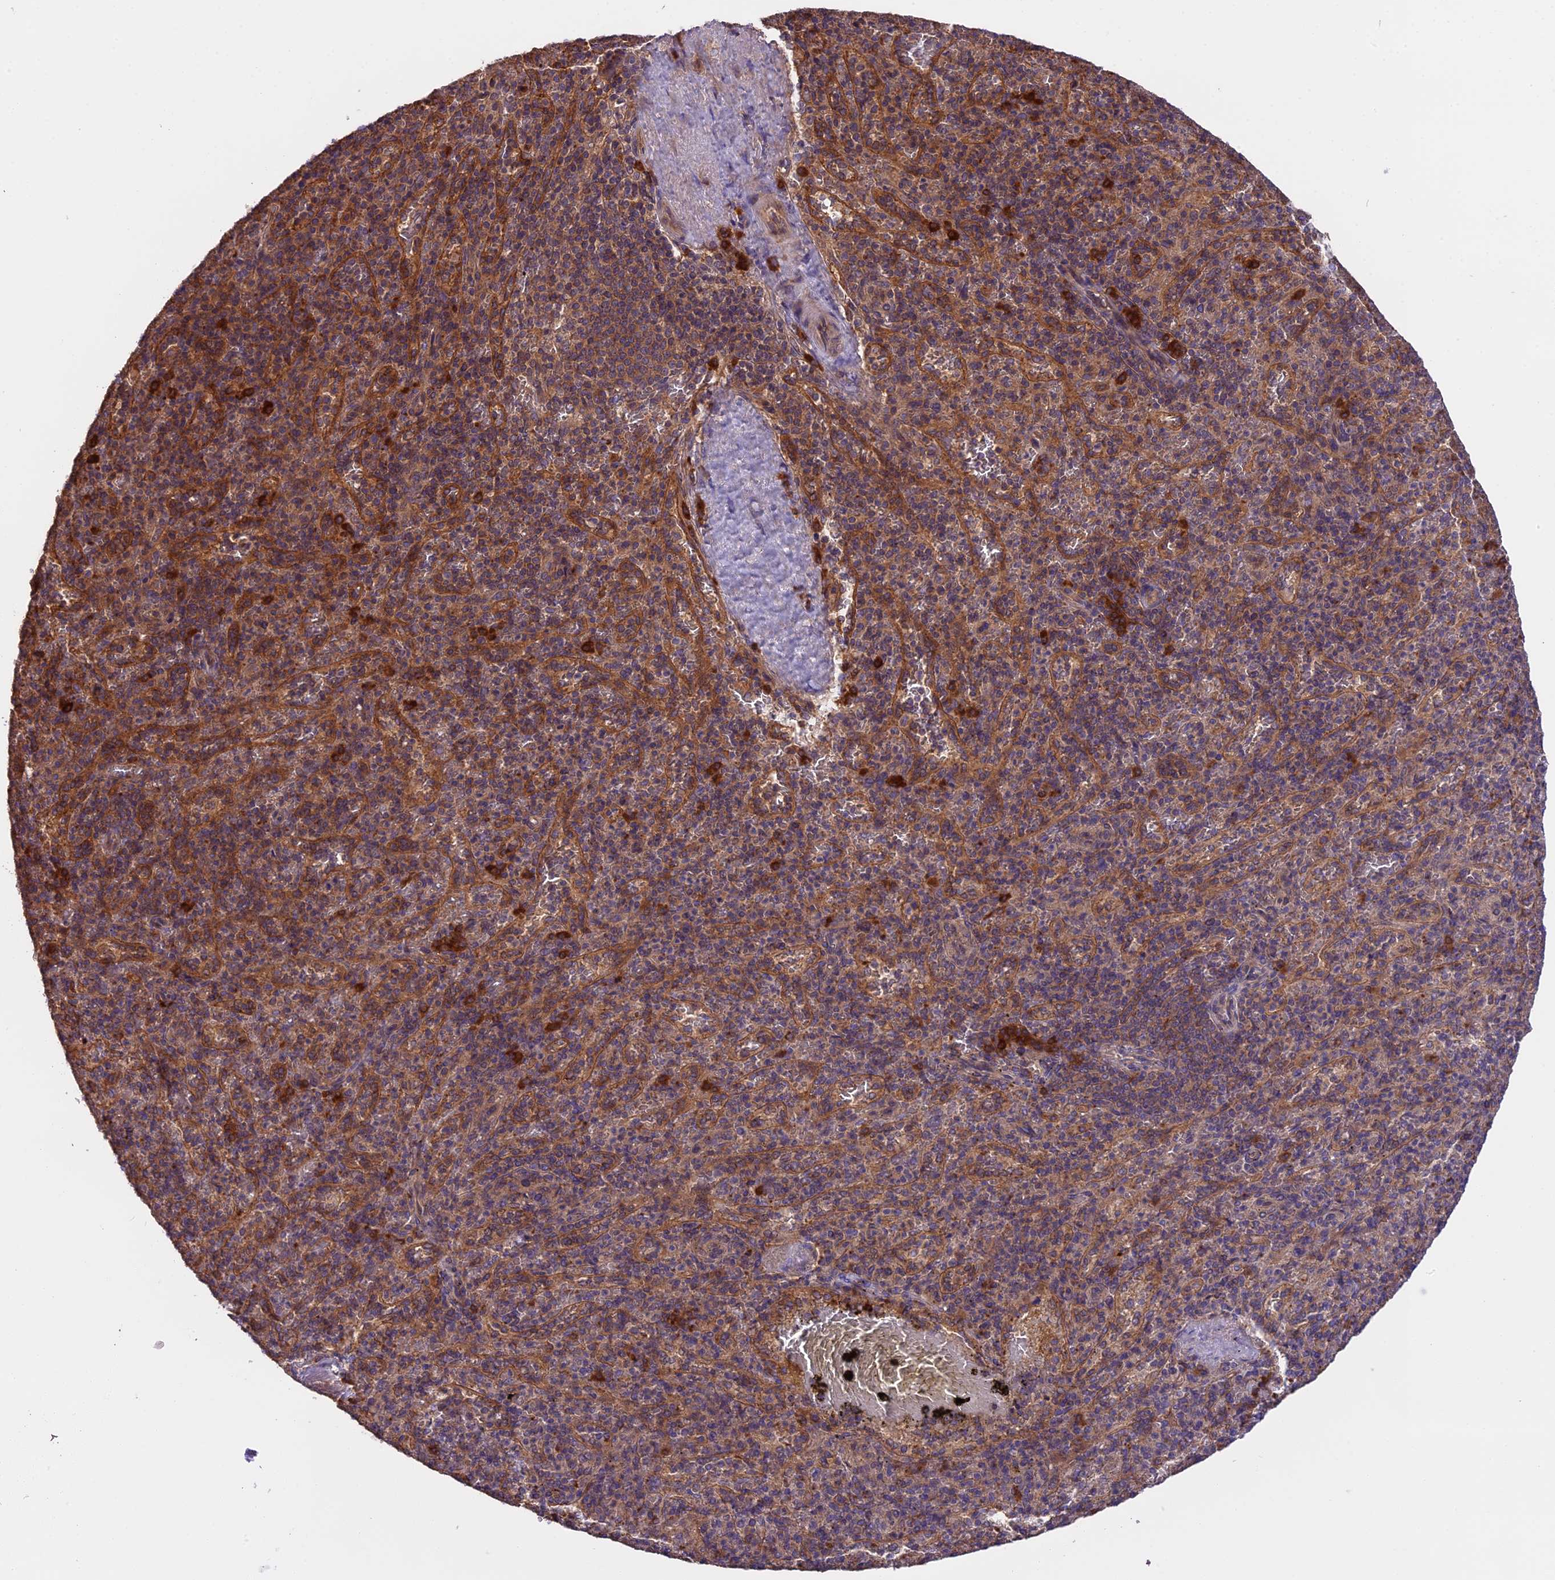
{"staining": {"intensity": "moderate", "quantity": "25%-75%", "location": "cytoplasmic/membranous"}, "tissue": "spleen", "cell_type": "Cells in red pulp", "image_type": "normal", "snomed": [{"axis": "morphology", "description": "Normal tissue, NOS"}, {"axis": "topography", "description": "Spleen"}], "caption": "Human spleen stained with a brown dye exhibits moderate cytoplasmic/membranous positive positivity in approximately 25%-75% of cells in red pulp.", "gene": "SETD6", "patient": {"sex": "male", "age": 82}}